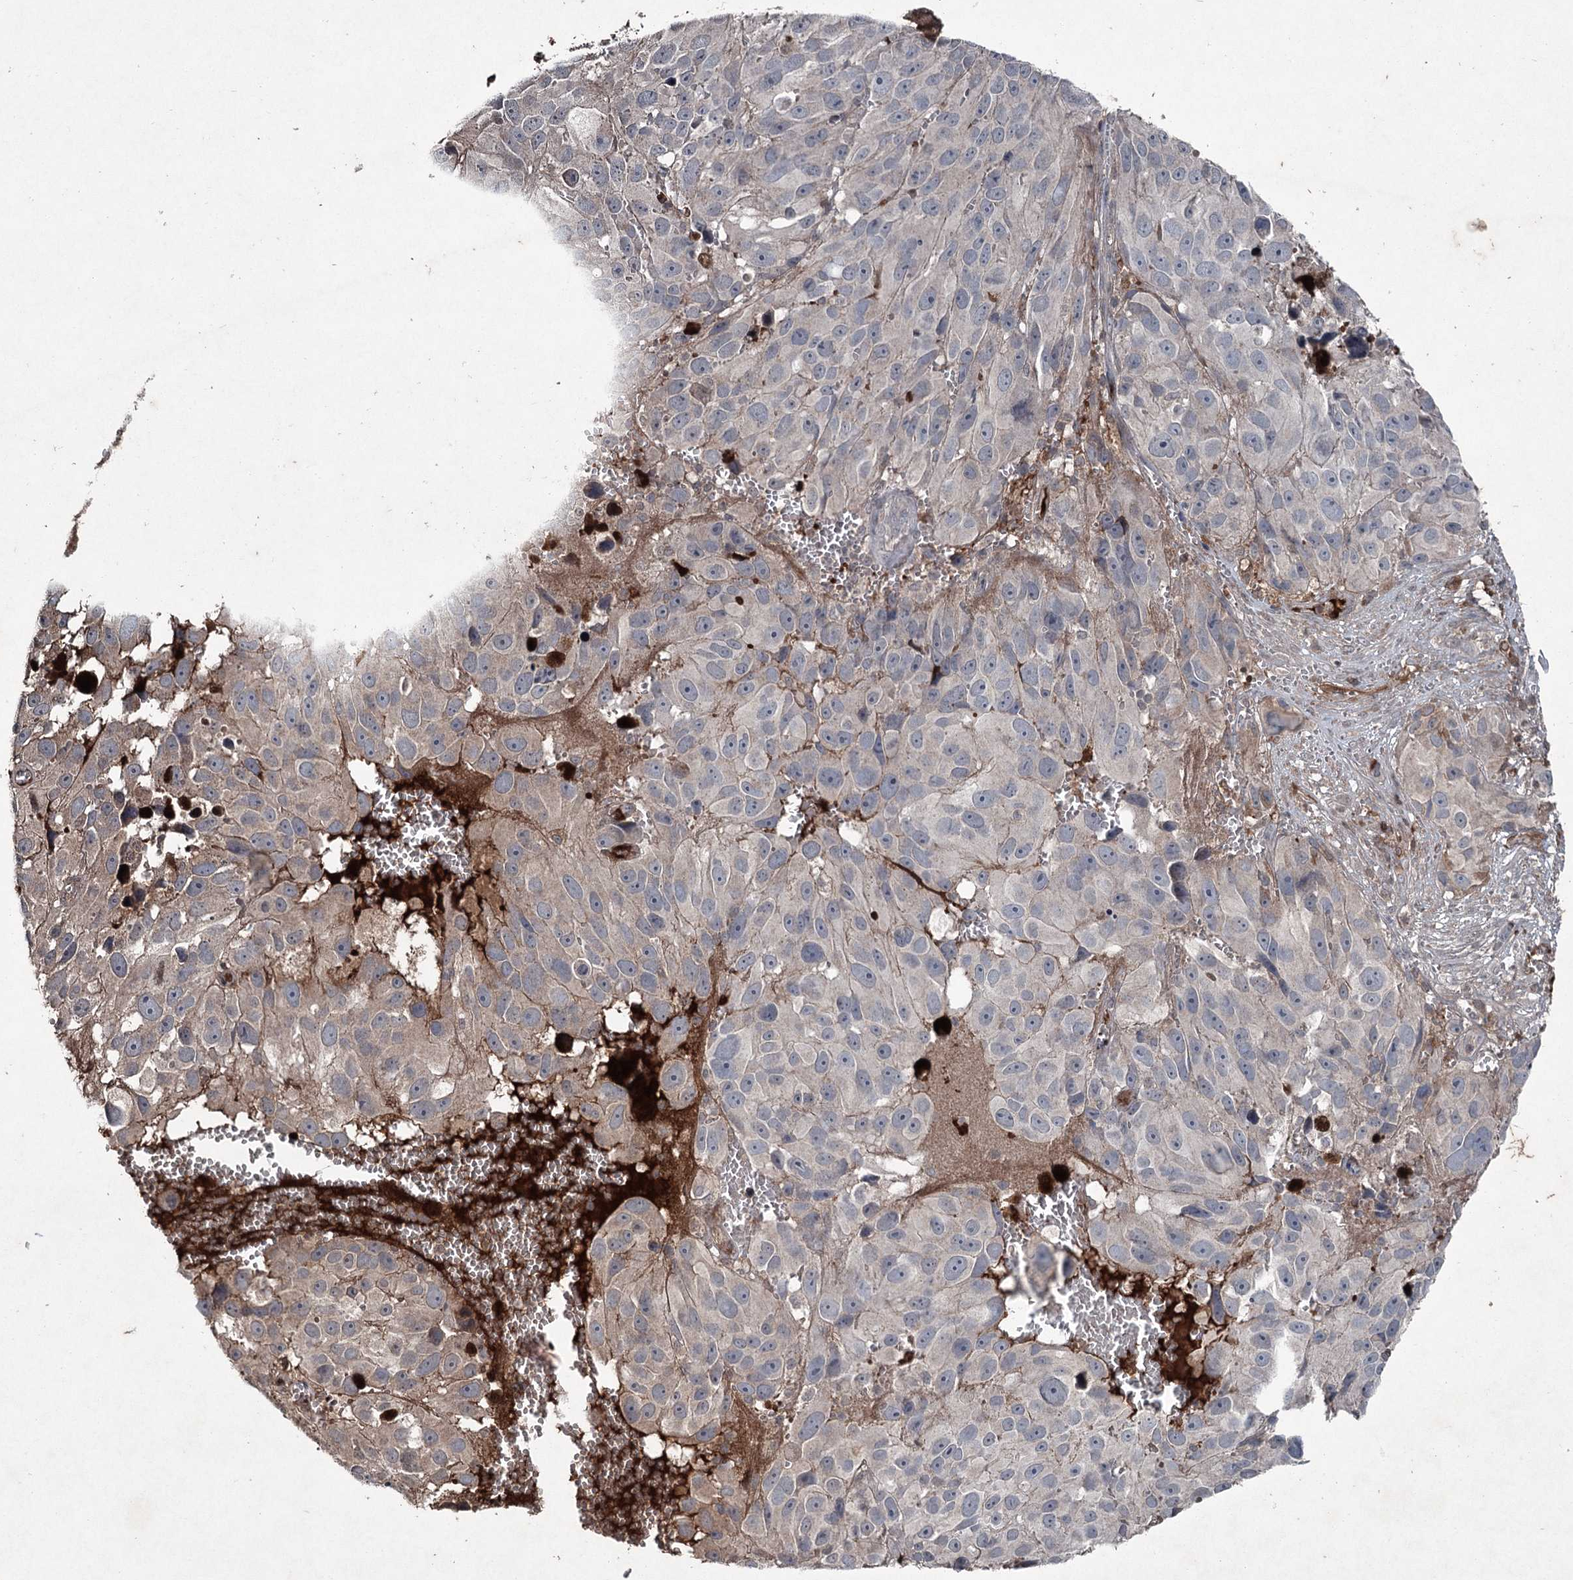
{"staining": {"intensity": "negative", "quantity": "none", "location": "none"}, "tissue": "melanoma", "cell_type": "Tumor cells", "image_type": "cancer", "snomed": [{"axis": "morphology", "description": "Malignant melanoma, NOS"}, {"axis": "topography", "description": "Skin"}], "caption": "Tumor cells show no significant staining in malignant melanoma.", "gene": "PGLYRP2", "patient": {"sex": "male", "age": 84}}